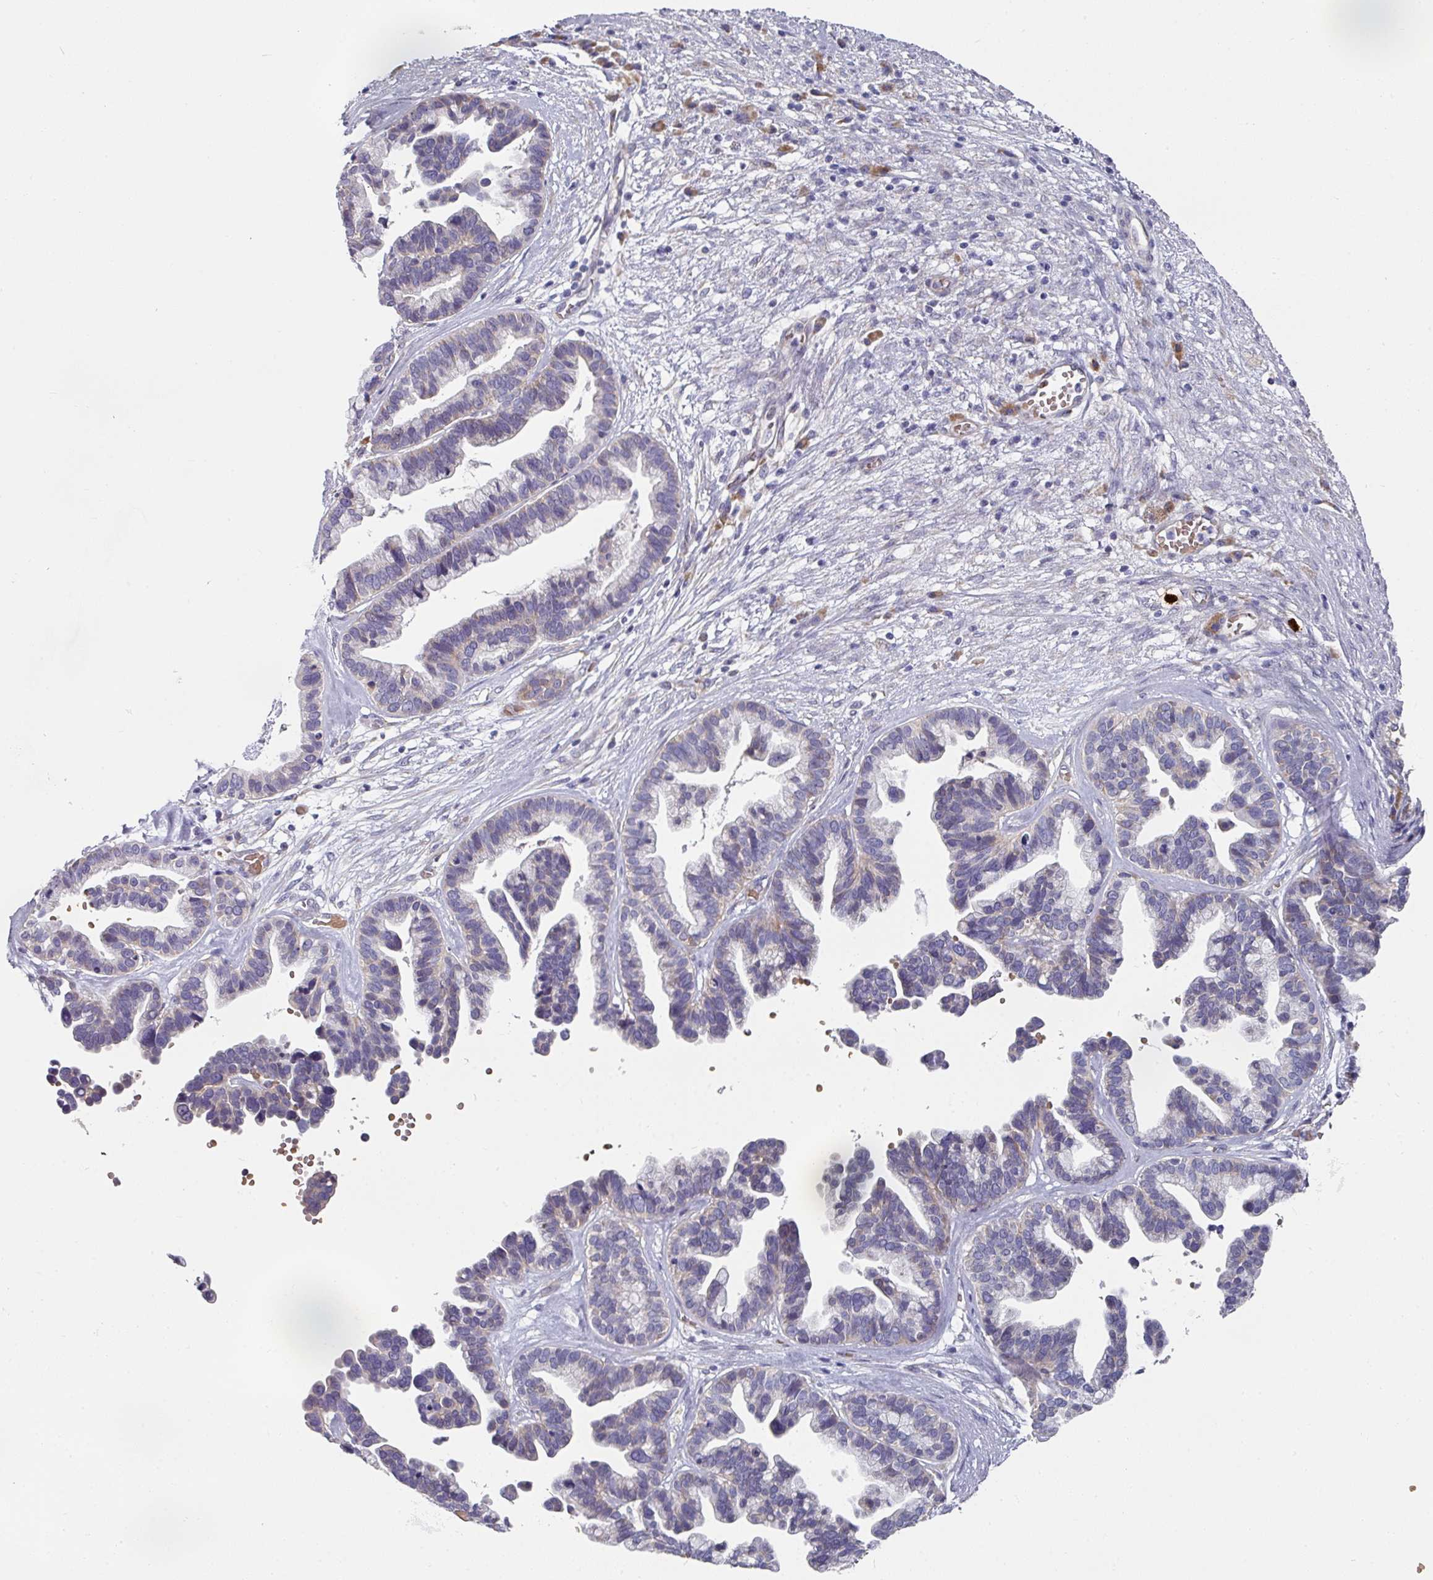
{"staining": {"intensity": "negative", "quantity": "none", "location": "none"}, "tissue": "ovarian cancer", "cell_type": "Tumor cells", "image_type": "cancer", "snomed": [{"axis": "morphology", "description": "Cystadenocarcinoma, serous, NOS"}, {"axis": "topography", "description": "Ovary"}], "caption": "This is a micrograph of IHC staining of serous cystadenocarcinoma (ovarian), which shows no positivity in tumor cells.", "gene": "PYROXD2", "patient": {"sex": "female", "age": 56}}